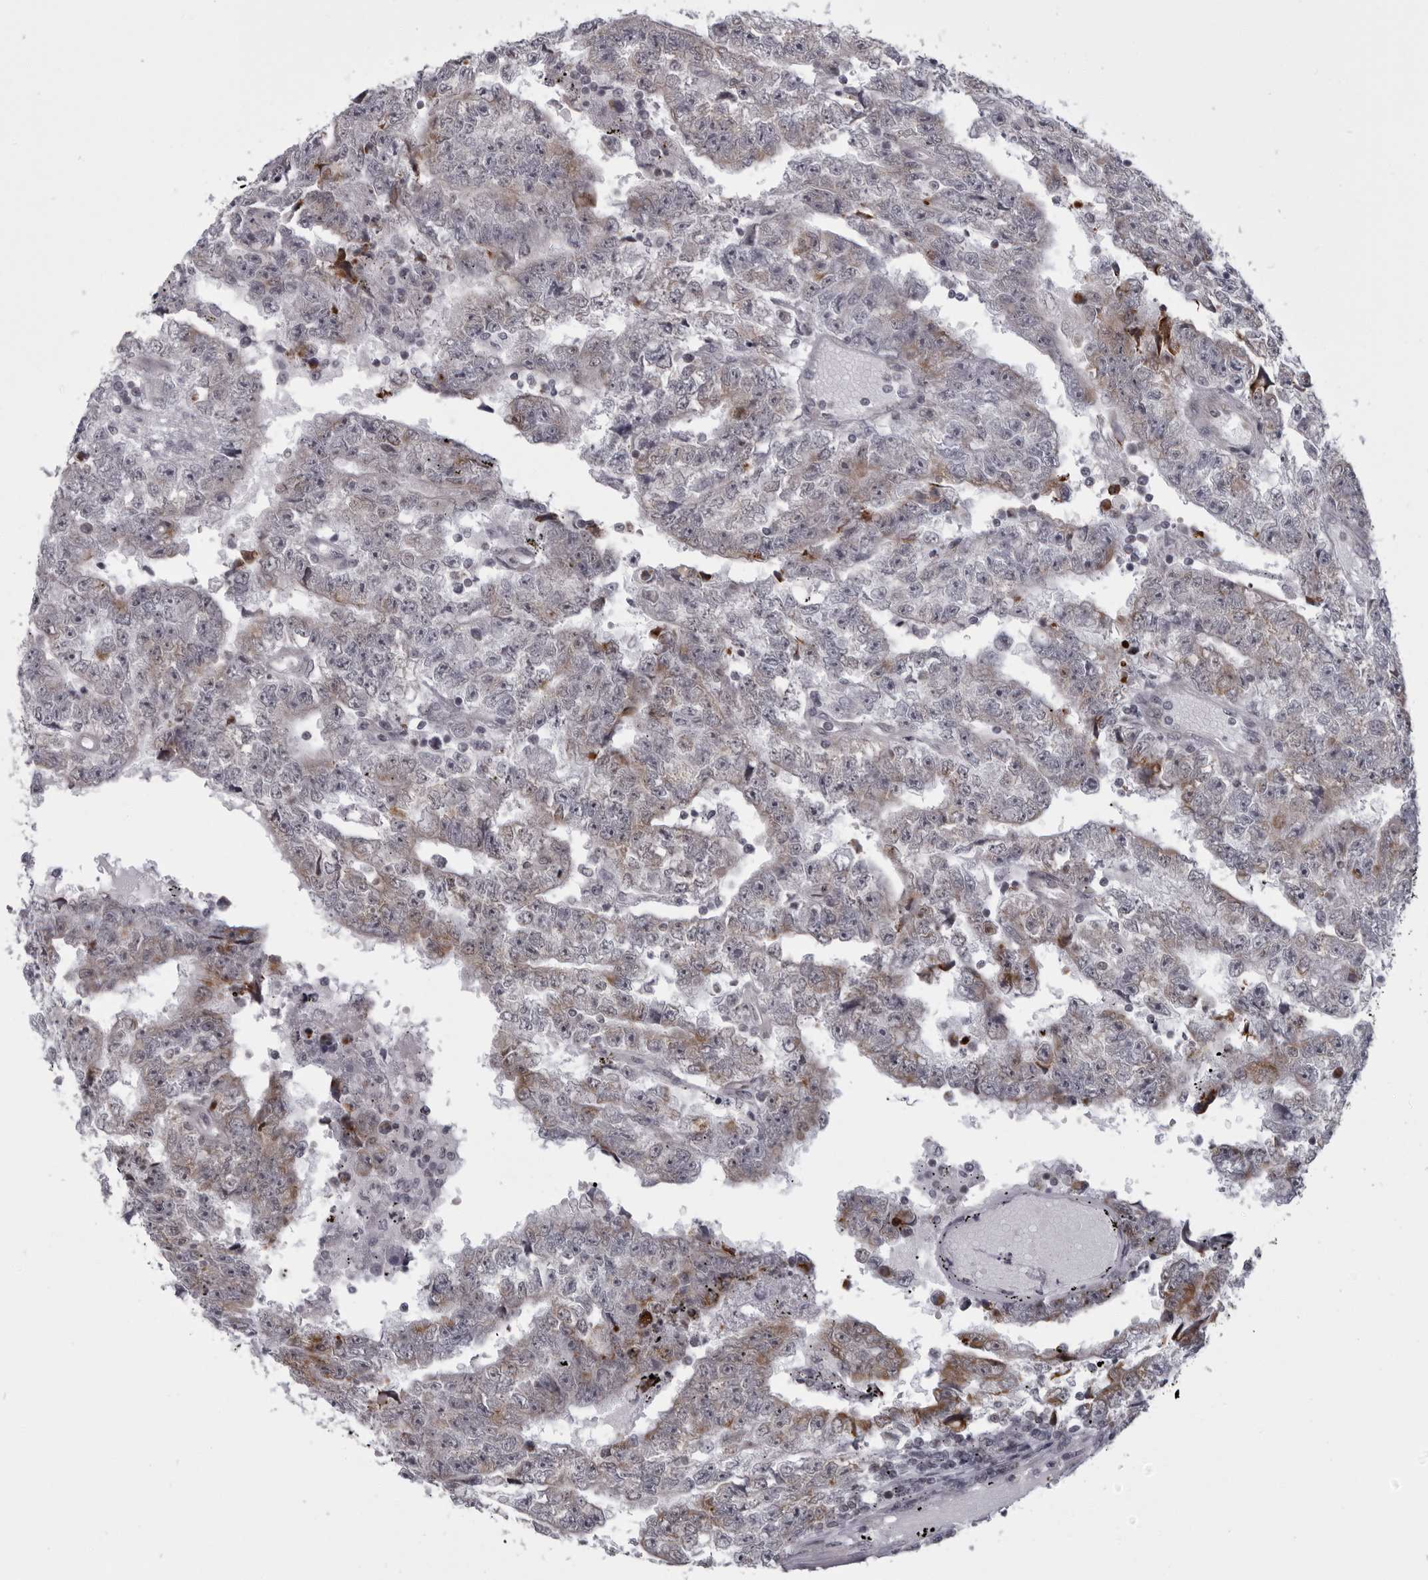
{"staining": {"intensity": "weak", "quantity": "<25%", "location": "cytoplasmic/membranous"}, "tissue": "testis cancer", "cell_type": "Tumor cells", "image_type": "cancer", "snomed": [{"axis": "morphology", "description": "Carcinoma, Embryonal, NOS"}, {"axis": "topography", "description": "Testis"}], "caption": "This is an immunohistochemistry micrograph of human testis embryonal carcinoma. There is no staining in tumor cells.", "gene": "RTCA", "patient": {"sex": "male", "age": 25}}